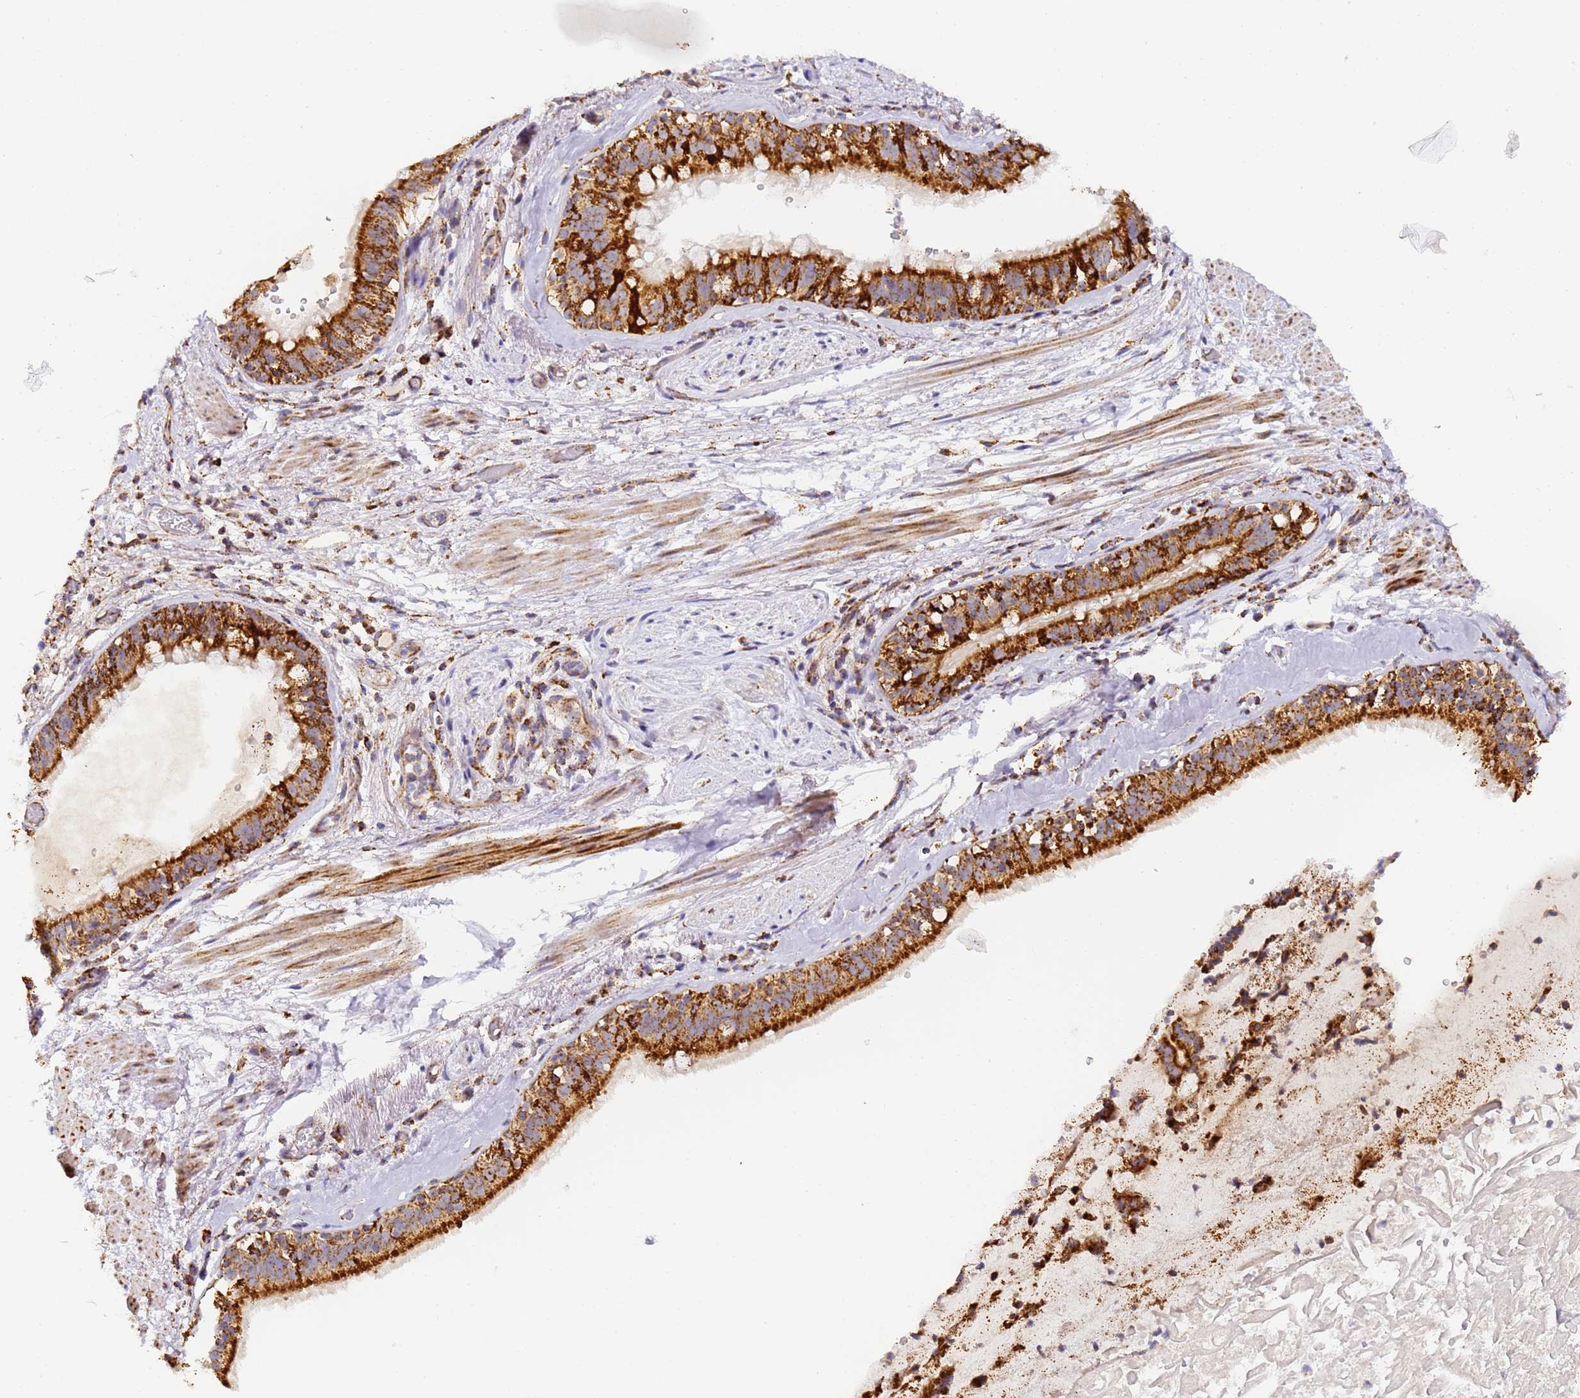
{"staining": {"intensity": "moderate", "quantity": "25%-75%", "location": "cytoplasmic/membranous"}, "tissue": "adipose tissue", "cell_type": "Adipocytes", "image_type": "normal", "snomed": [{"axis": "morphology", "description": "Normal tissue, NOS"}, {"axis": "topography", "description": "Lymph node"}, {"axis": "topography", "description": "Cartilage tissue"}, {"axis": "topography", "description": "Bronchus"}], "caption": "IHC (DAB) staining of normal adipose tissue shows moderate cytoplasmic/membranous protein expression in approximately 25%-75% of adipocytes. The staining was performed using DAB to visualize the protein expression in brown, while the nuclei were stained in blue with hematoxylin (Magnification: 20x).", "gene": "FRG2B", "patient": {"sex": "male", "age": 63}}